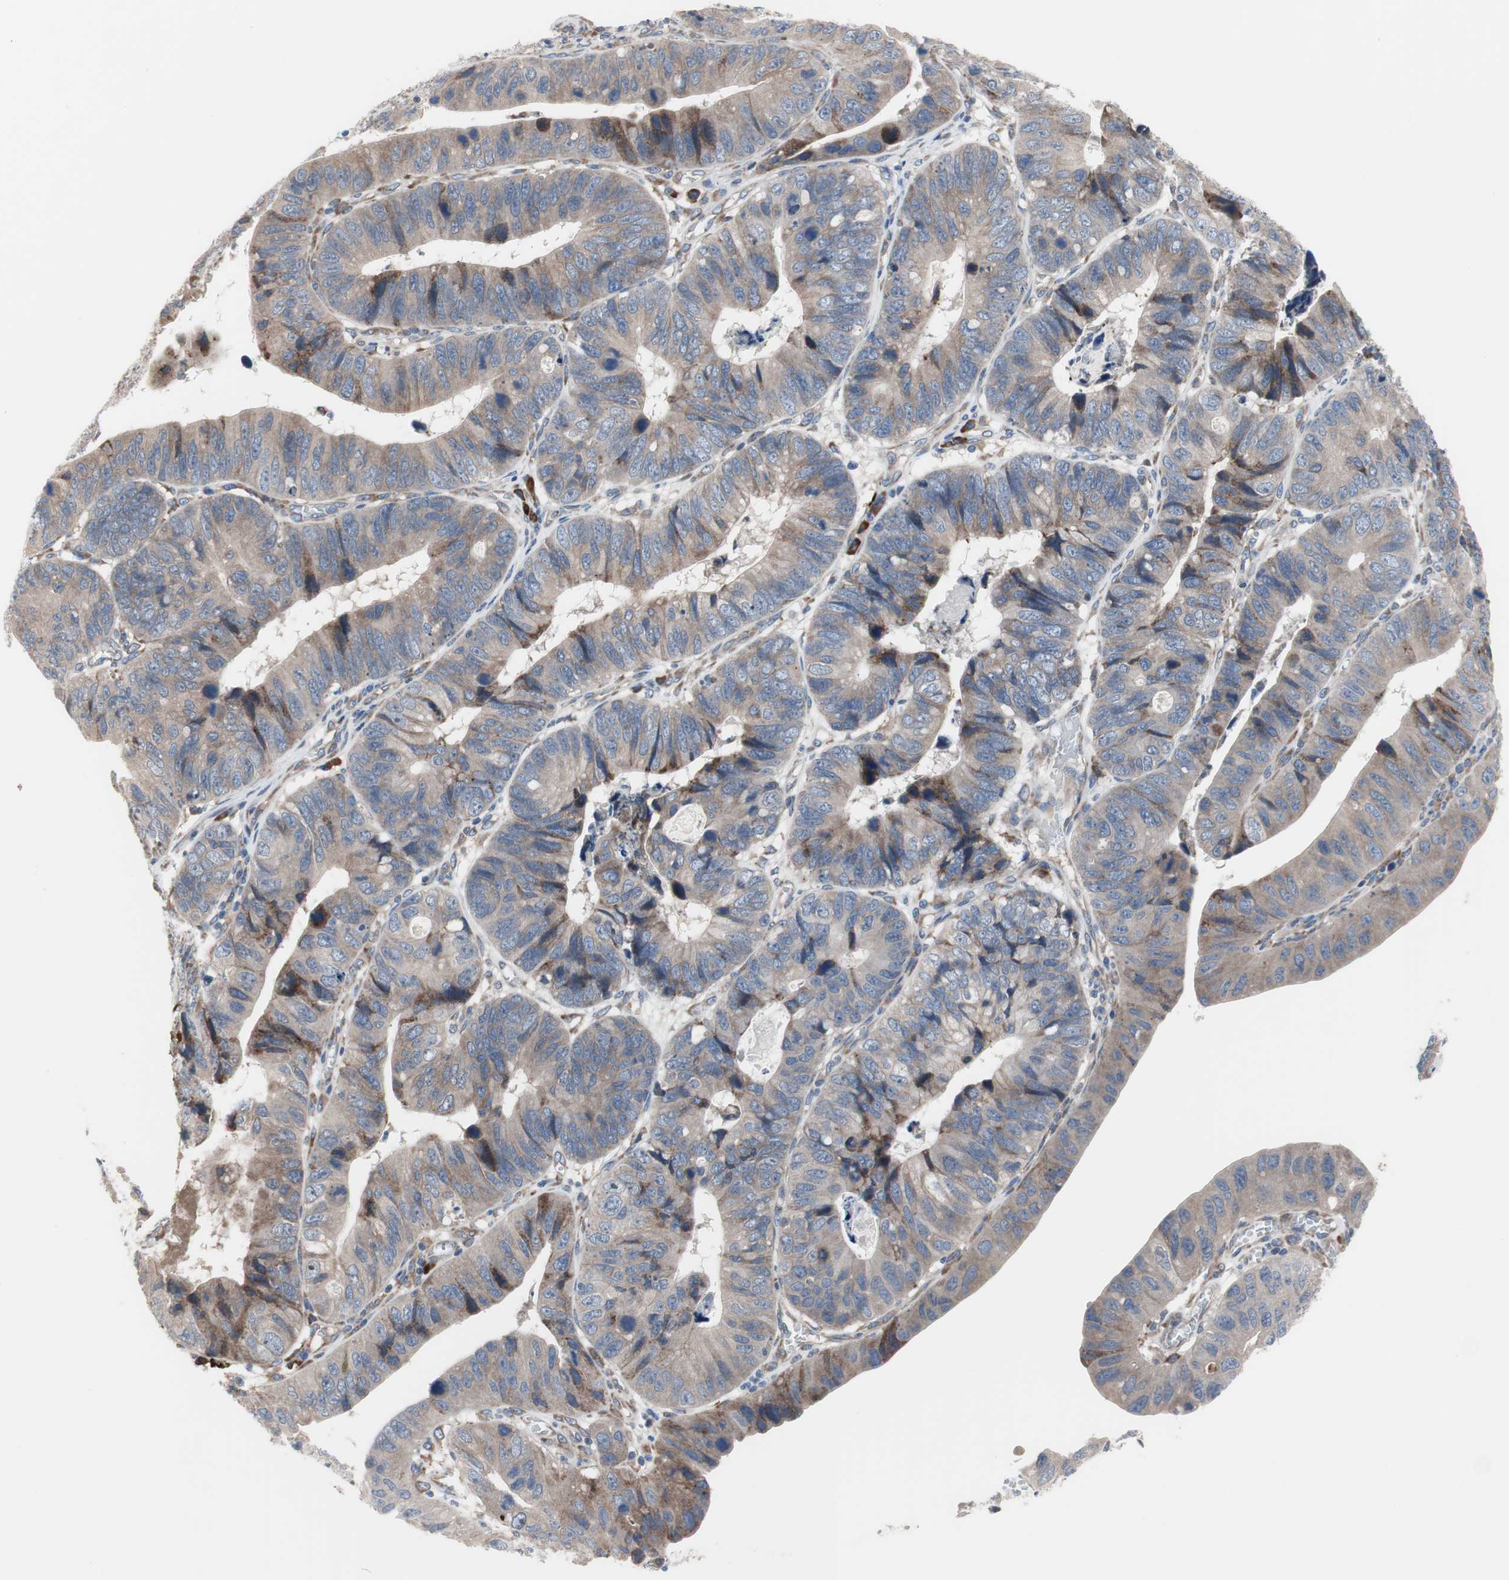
{"staining": {"intensity": "weak", "quantity": ">75%", "location": "cytoplasmic/membranous"}, "tissue": "stomach cancer", "cell_type": "Tumor cells", "image_type": "cancer", "snomed": [{"axis": "morphology", "description": "Adenocarcinoma, NOS"}, {"axis": "topography", "description": "Stomach"}], "caption": "Immunohistochemical staining of stomach cancer (adenocarcinoma) reveals weak cytoplasmic/membranous protein staining in approximately >75% of tumor cells.", "gene": "KANSL1", "patient": {"sex": "male", "age": 59}}